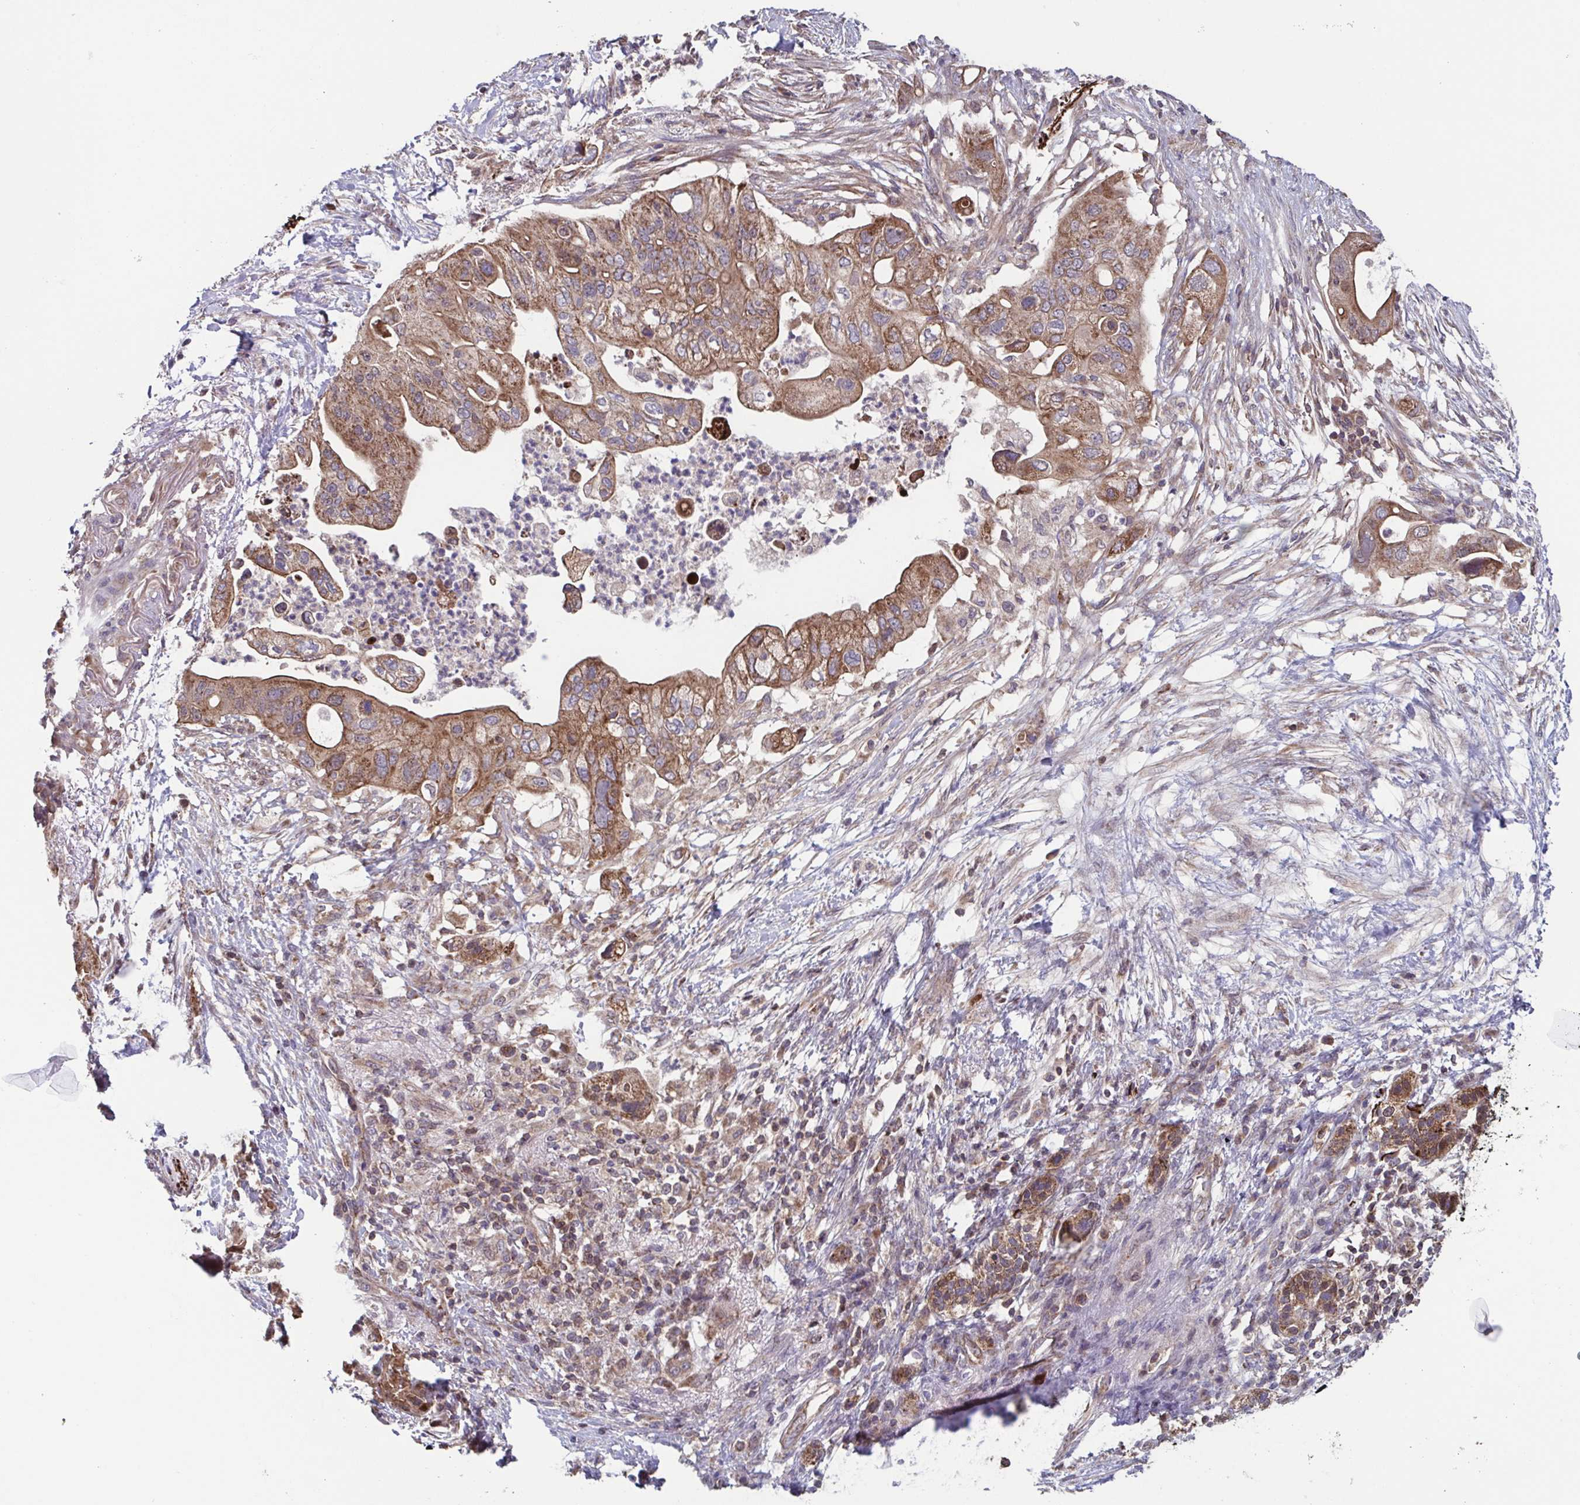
{"staining": {"intensity": "moderate", "quantity": ">75%", "location": "cytoplasmic/membranous"}, "tissue": "pancreatic cancer", "cell_type": "Tumor cells", "image_type": "cancer", "snomed": [{"axis": "morphology", "description": "Adenocarcinoma, NOS"}, {"axis": "topography", "description": "Pancreas"}], "caption": "An image of human pancreatic cancer (adenocarcinoma) stained for a protein exhibits moderate cytoplasmic/membranous brown staining in tumor cells.", "gene": "TTC19", "patient": {"sex": "female", "age": 72}}